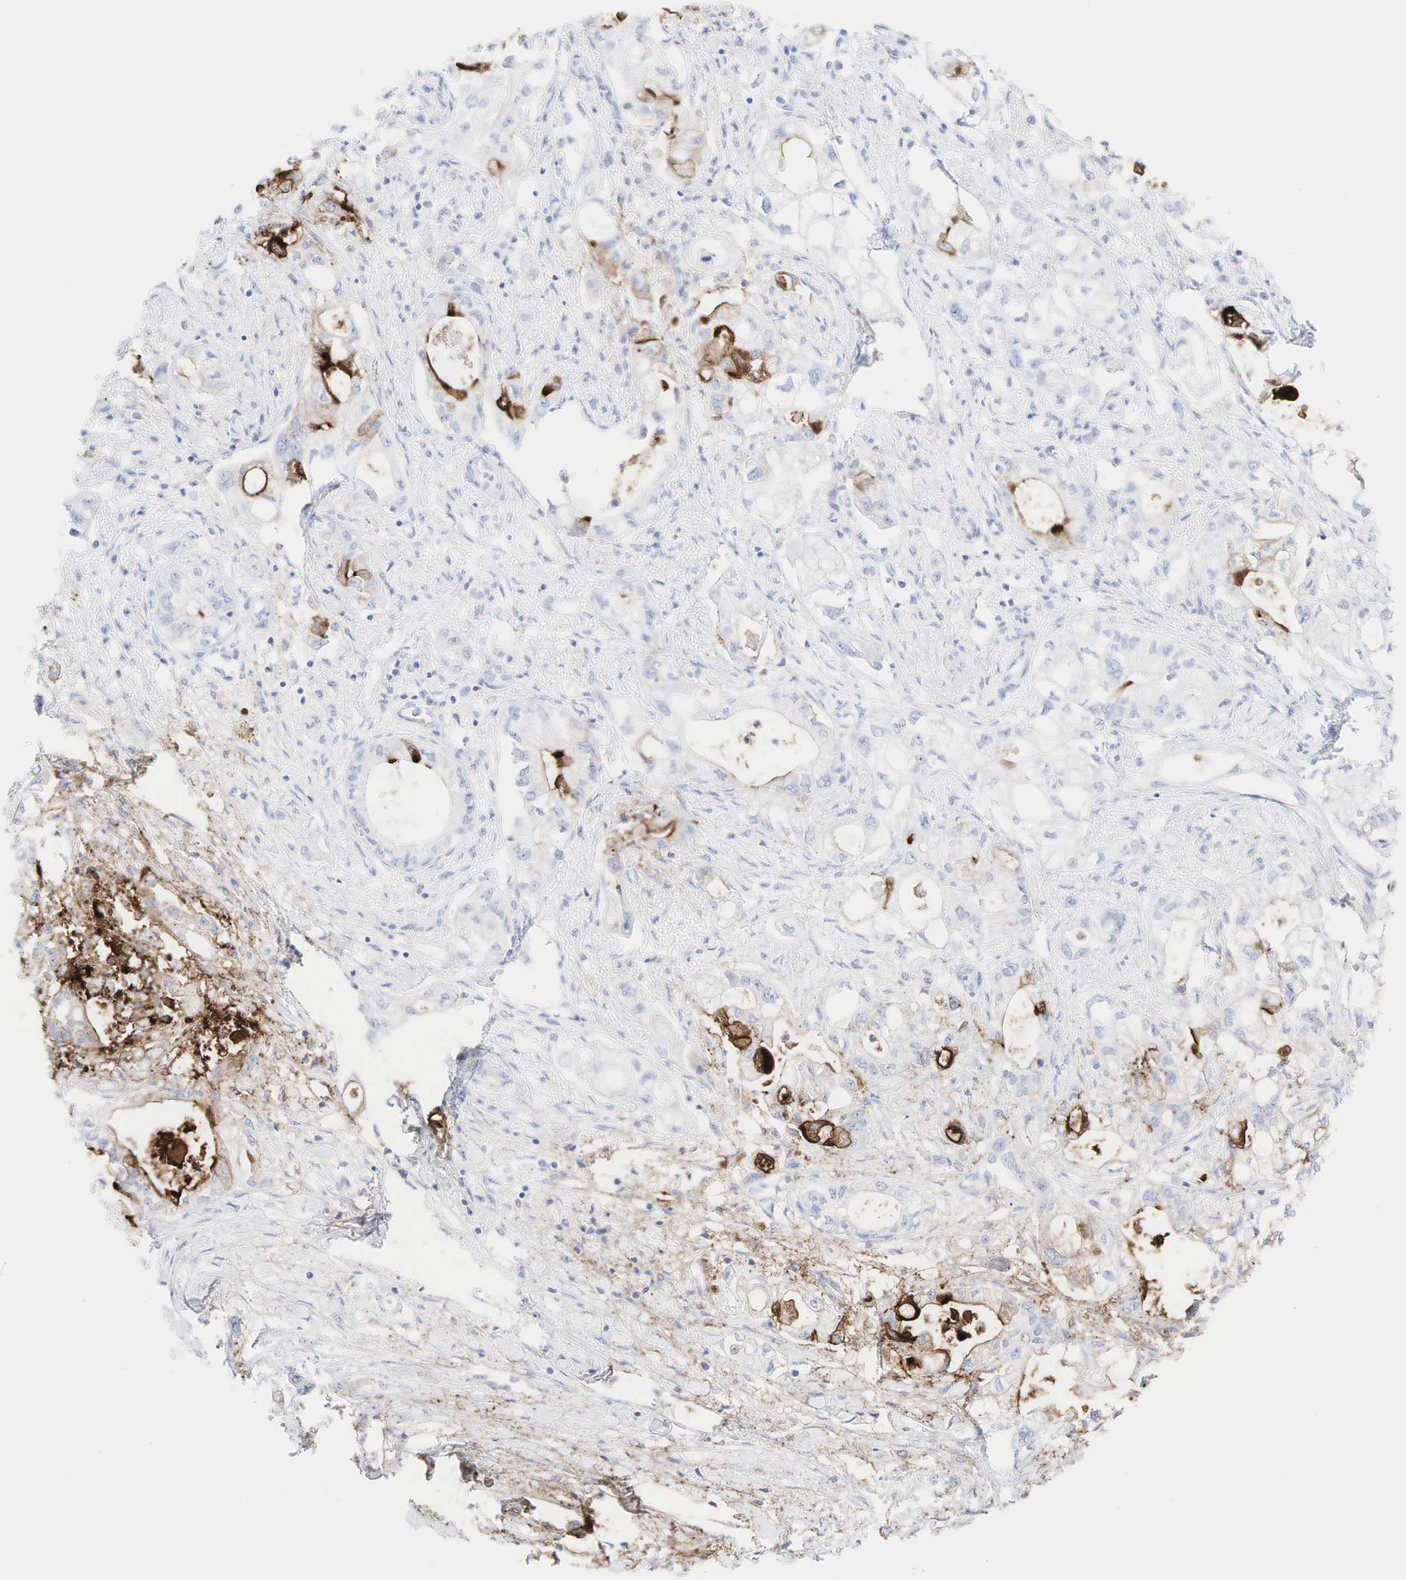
{"staining": {"intensity": "strong", "quantity": ">75%", "location": "cytoplasmic/membranous"}, "tissue": "pancreatic cancer", "cell_type": "Tumor cells", "image_type": "cancer", "snomed": [{"axis": "morphology", "description": "Adenocarcinoma, NOS"}, {"axis": "topography", "description": "Pancreas"}], "caption": "The histopathology image shows a brown stain indicating the presence of a protein in the cytoplasmic/membranous of tumor cells in pancreatic cancer (adenocarcinoma). The protein of interest is stained brown, and the nuclei are stained in blue (DAB IHC with brightfield microscopy, high magnification).", "gene": "CEACAM5", "patient": {"sex": "male", "age": 79}}